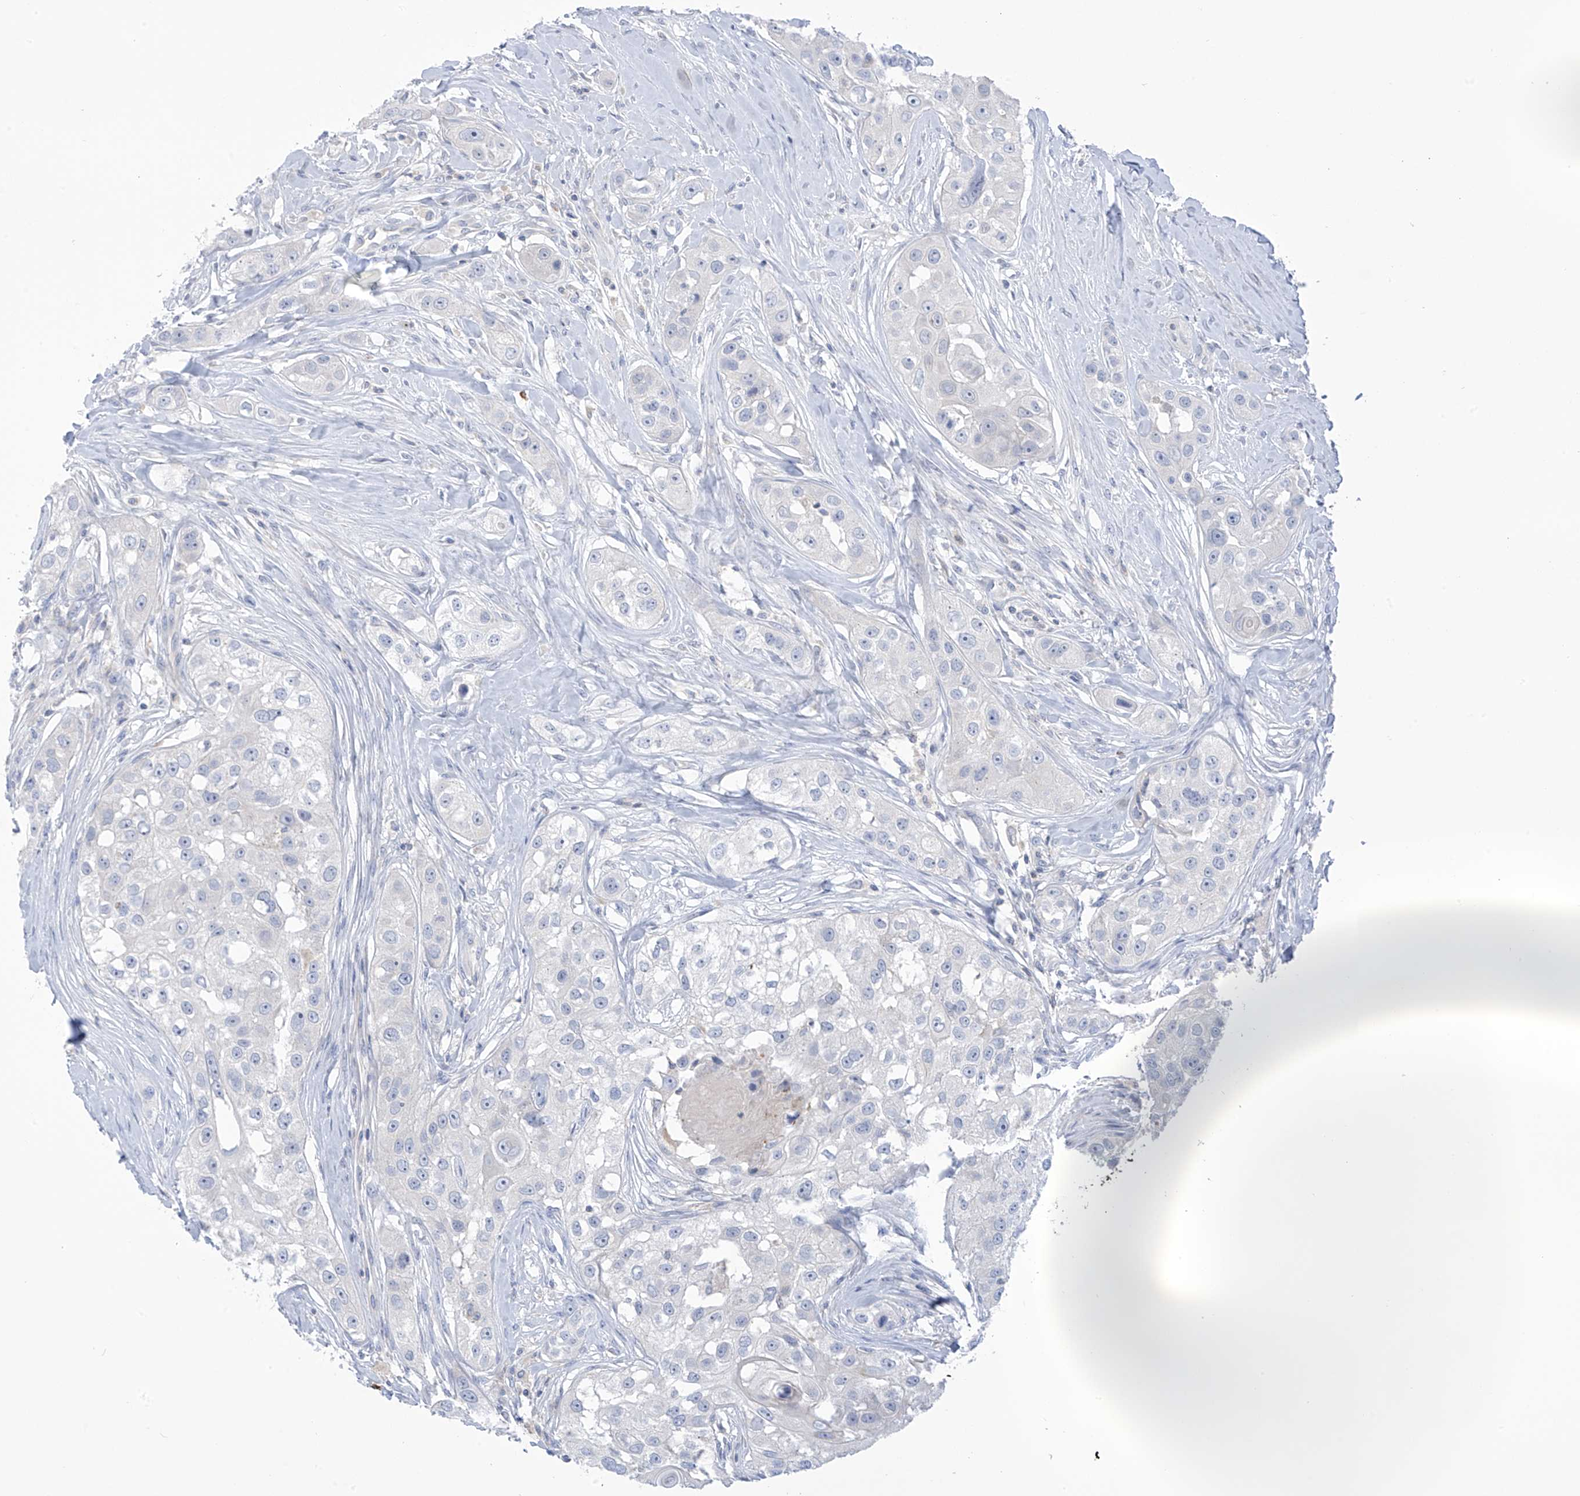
{"staining": {"intensity": "negative", "quantity": "none", "location": "none"}, "tissue": "head and neck cancer", "cell_type": "Tumor cells", "image_type": "cancer", "snomed": [{"axis": "morphology", "description": "Normal tissue, NOS"}, {"axis": "morphology", "description": "Squamous cell carcinoma, NOS"}, {"axis": "topography", "description": "Skeletal muscle"}, {"axis": "topography", "description": "Head-Neck"}], "caption": "Head and neck cancer was stained to show a protein in brown. There is no significant staining in tumor cells. (DAB immunohistochemistry (IHC) with hematoxylin counter stain).", "gene": "SLC6A12", "patient": {"sex": "male", "age": 51}}